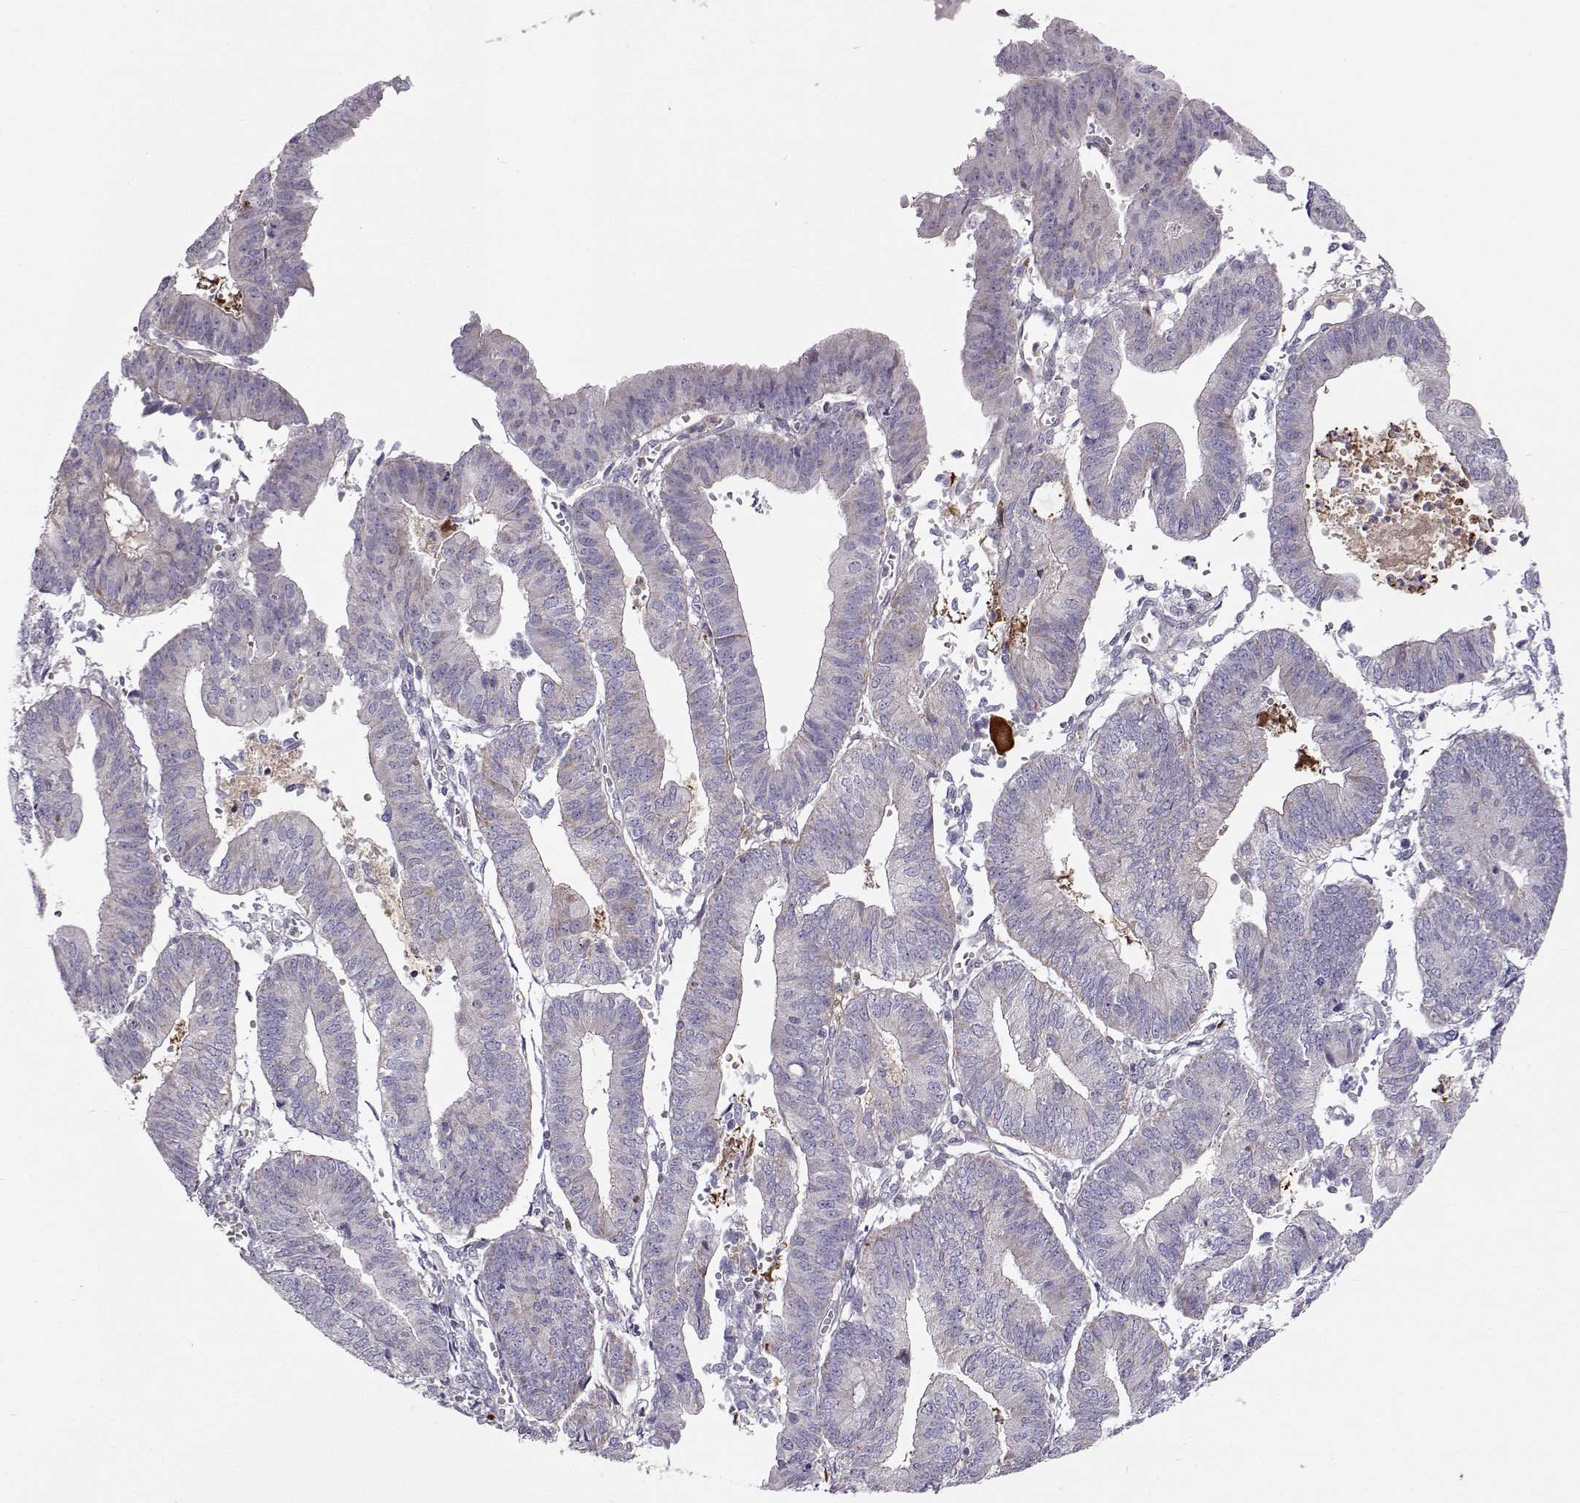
{"staining": {"intensity": "negative", "quantity": "none", "location": "none"}, "tissue": "endometrial cancer", "cell_type": "Tumor cells", "image_type": "cancer", "snomed": [{"axis": "morphology", "description": "Adenocarcinoma, NOS"}, {"axis": "topography", "description": "Endometrium"}], "caption": "Endometrial adenocarcinoma was stained to show a protein in brown. There is no significant expression in tumor cells.", "gene": "CLN6", "patient": {"sex": "female", "age": 65}}